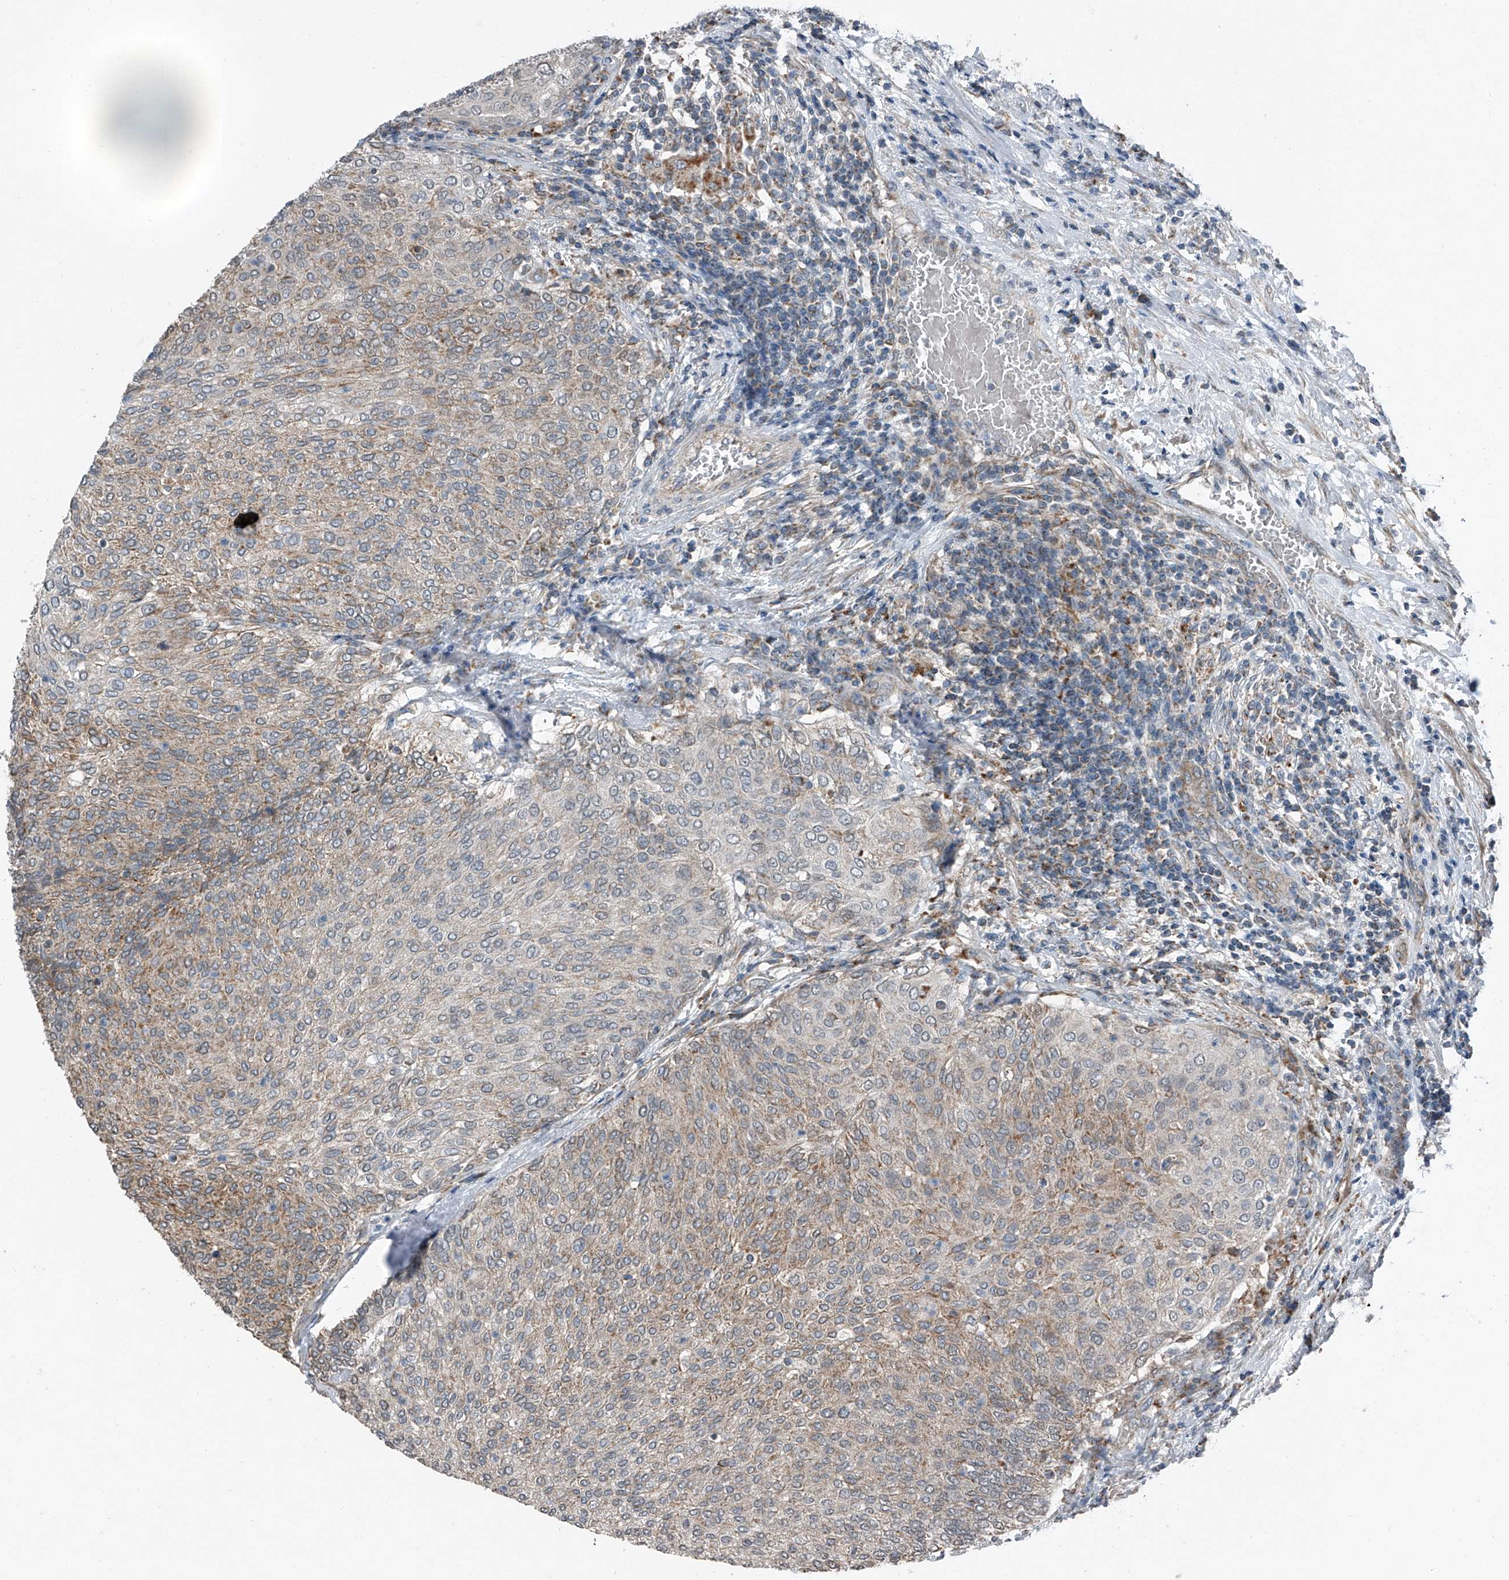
{"staining": {"intensity": "weak", "quantity": ">75%", "location": "cytoplasmic/membranous"}, "tissue": "urothelial cancer", "cell_type": "Tumor cells", "image_type": "cancer", "snomed": [{"axis": "morphology", "description": "Urothelial carcinoma, Low grade"}, {"axis": "topography", "description": "Urinary bladder"}], "caption": "Weak cytoplasmic/membranous expression for a protein is seen in about >75% of tumor cells of urothelial carcinoma (low-grade) using immunohistochemistry.", "gene": "CHRNA7", "patient": {"sex": "female", "age": 79}}